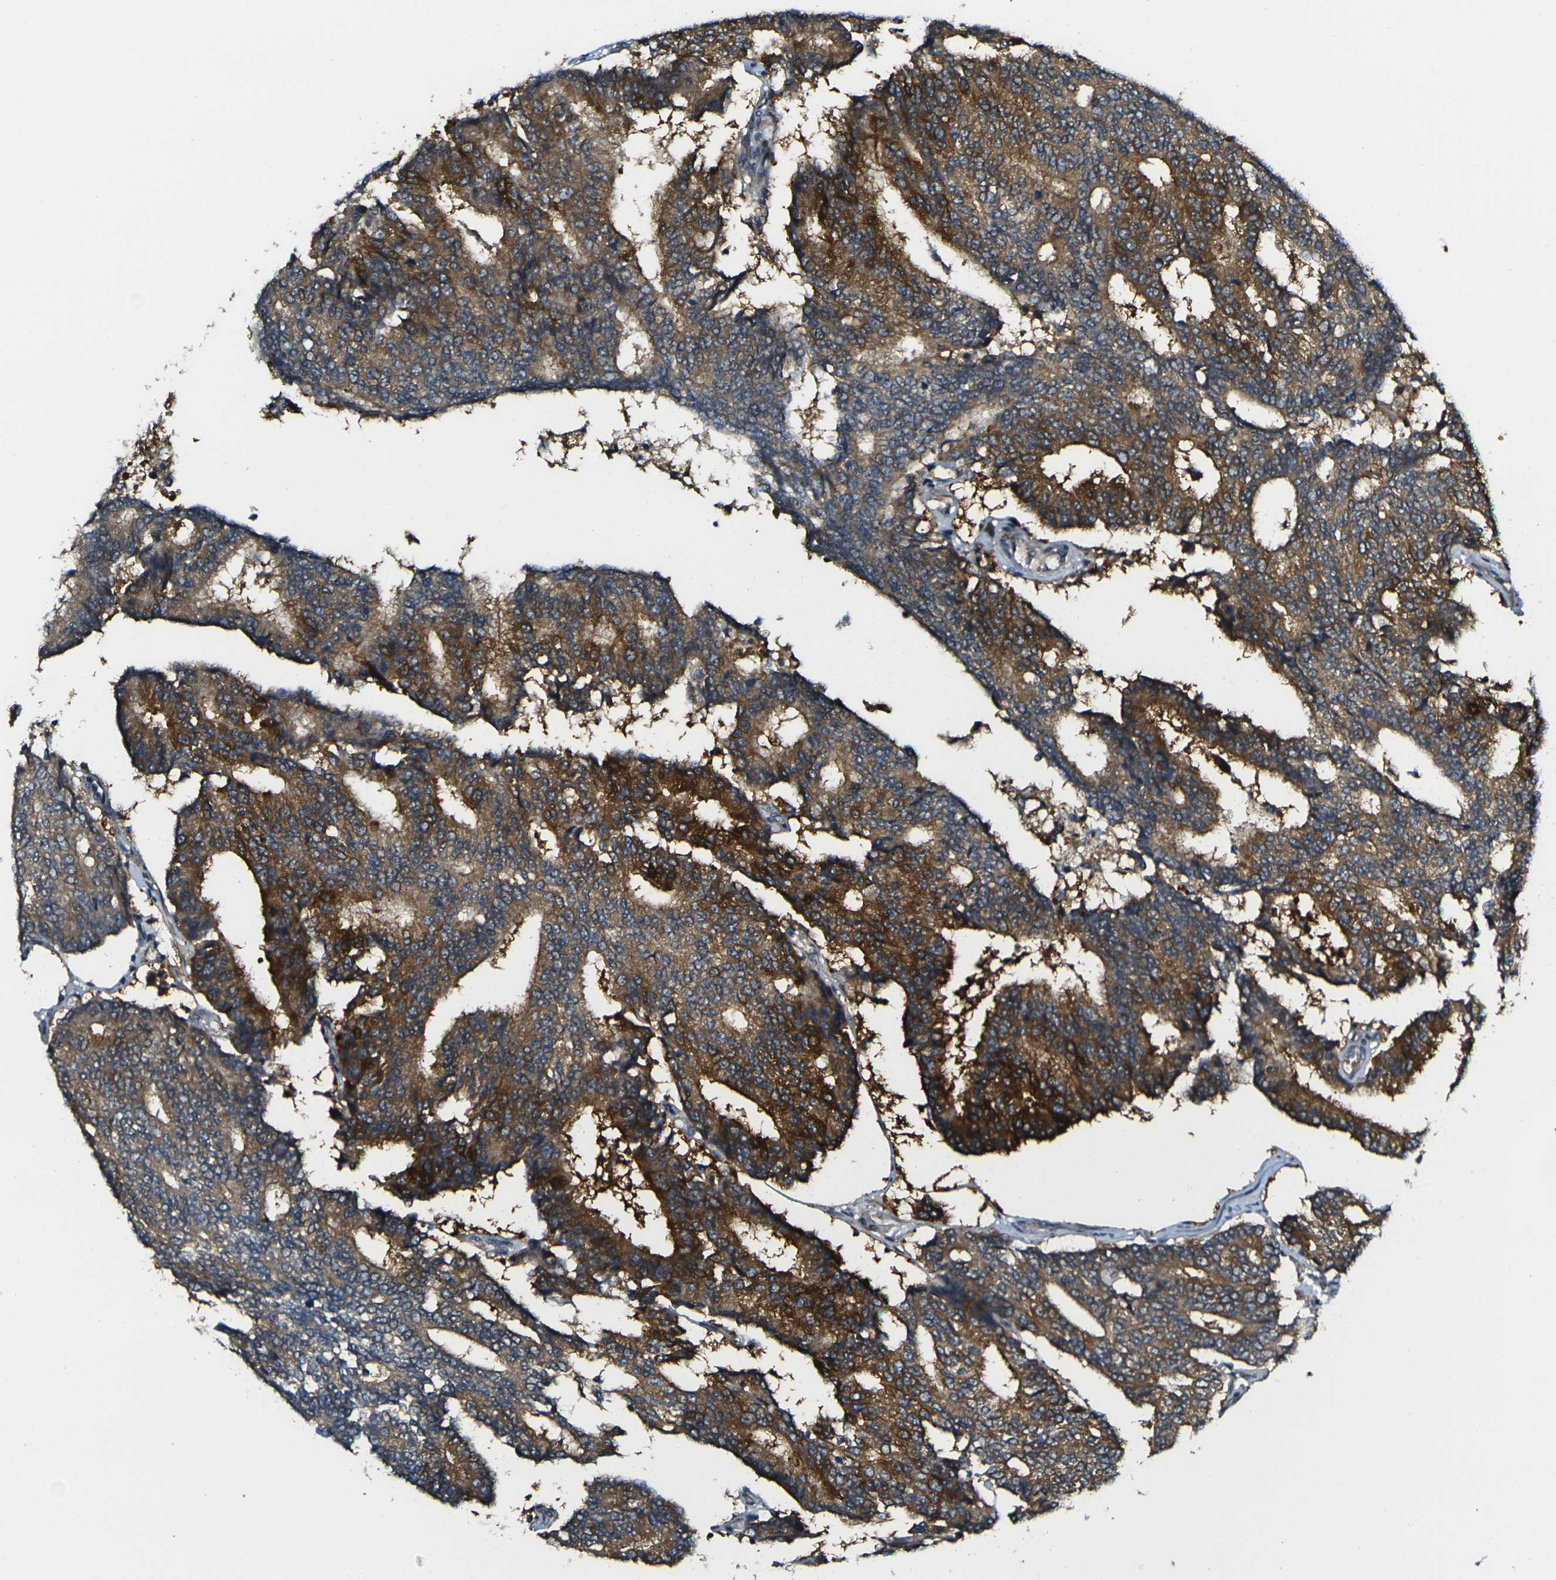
{"staining": {"intensity": "strong", "quantity": "25%-75%", "location": "cytoplasmic/membranous"}, "tissue": "prostate cancer", "cell_type": "Tumor cells", "image_type": "cancer", "snomed": [{"axis": "morphology", "description": "Adenocarcinoma, High grade"}, {"axis": "topography", "description": "Prostate"}], "caption": "The image shows immunohistochemical staining of prostate adenocarcinoma (high-grade). There is strong cytoplasmic/membranous staining is appreciated in approximately 25%-75% of tumor cells. (IHC, brightfield microscopy, high magnification).", "gene": "GNA12", "patient": {"sex": "male", "age": 55}}